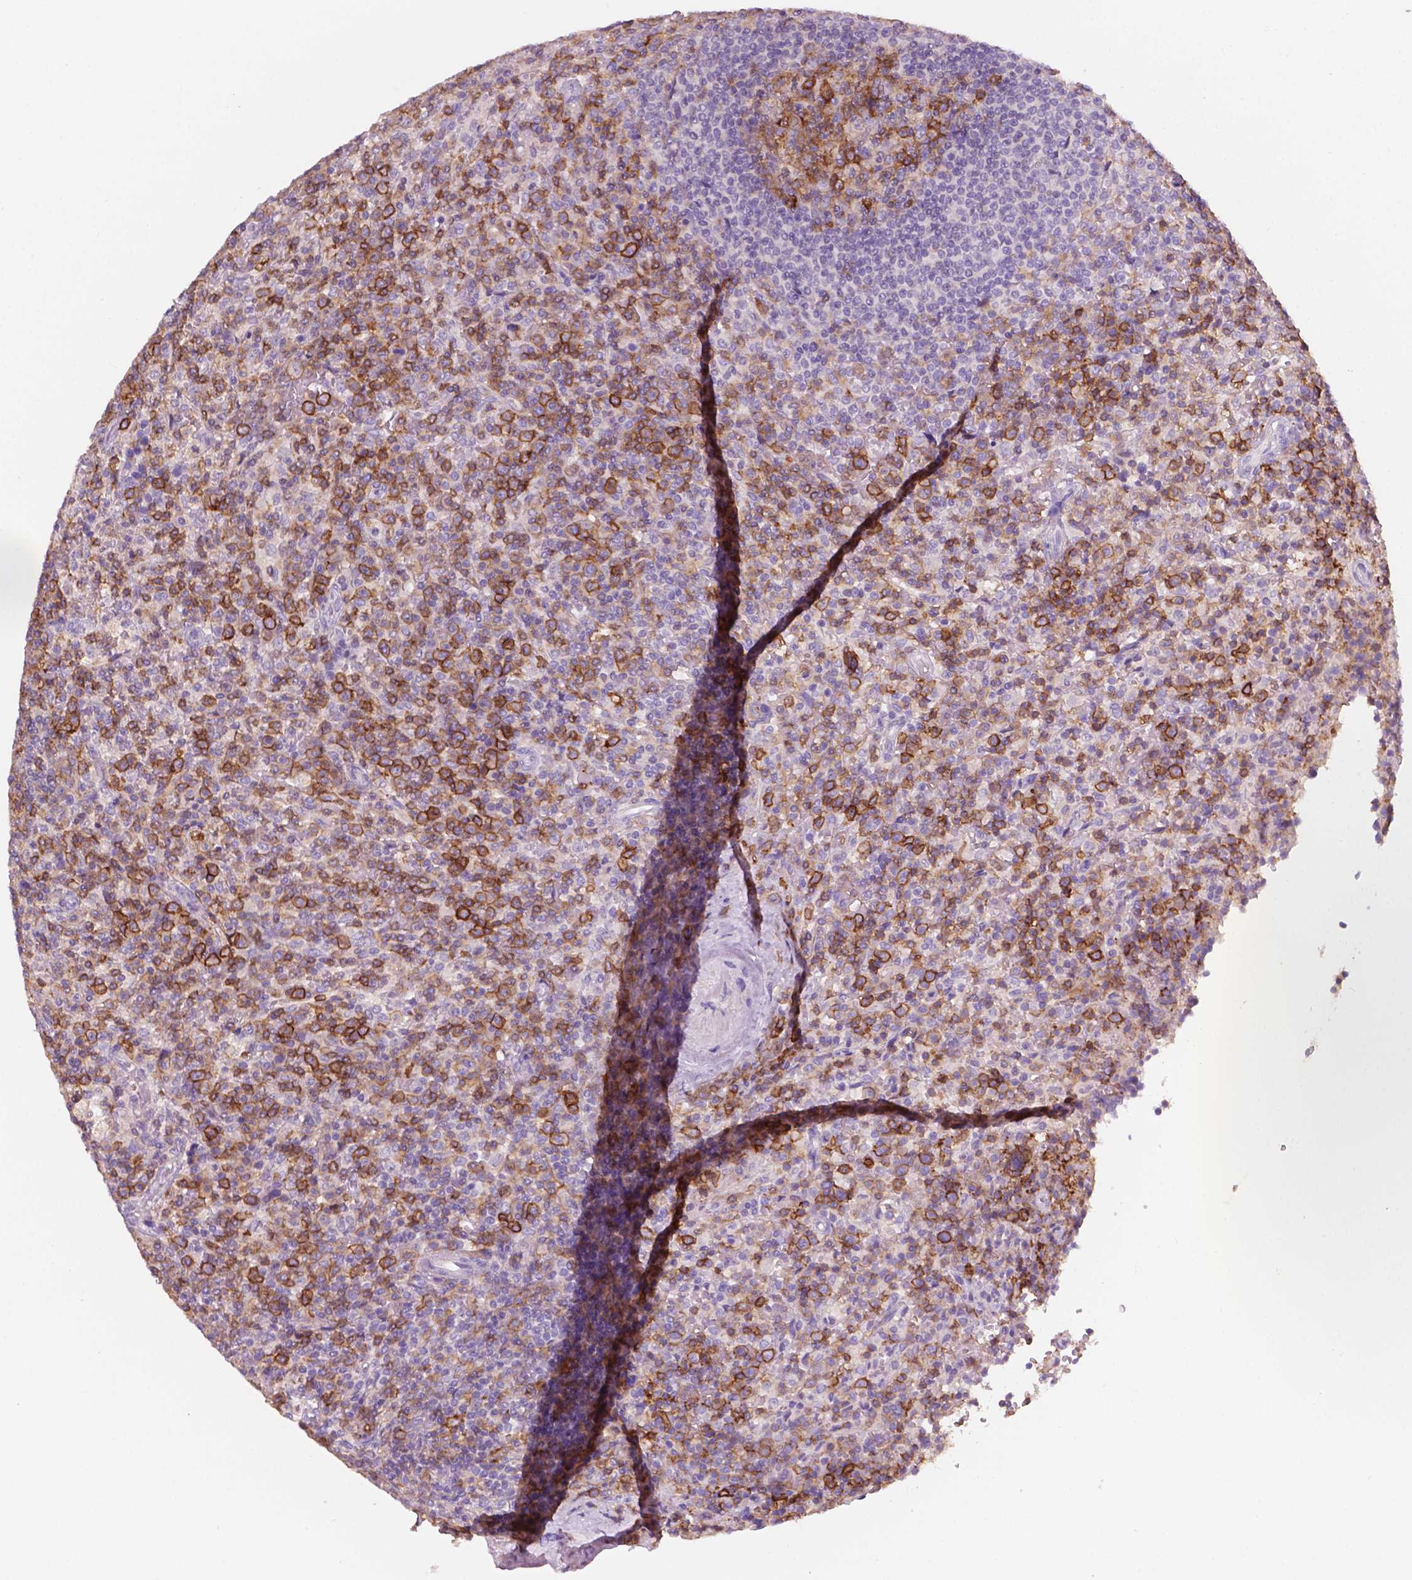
{"staining": {"intensity": "strong", "quantity": "<25%", "location": "cytoplasmic/membranous"}, "tissue": "lymphoma", "cell_type": "Tumor cells", "image_type": "cancer", "snomed": [{"axis": "morphology", "description": "Malignant lymphoma, non-Hodgkin's type, Low grade"}, {"axis": "topography", "description": "Spleen"}], "caption": "An image of low-grade malignant lymphoma, non-Hodgkin's type stained for a protein displays strong cytoplasmic/membranous brown staining in tumor cells. Immunohistochemistry (ihc) stains the protein of interest in brown and the nuclei are stained blue.", "gene": "SEMA4A", "patient": {"sex": "male", "age": 62}}